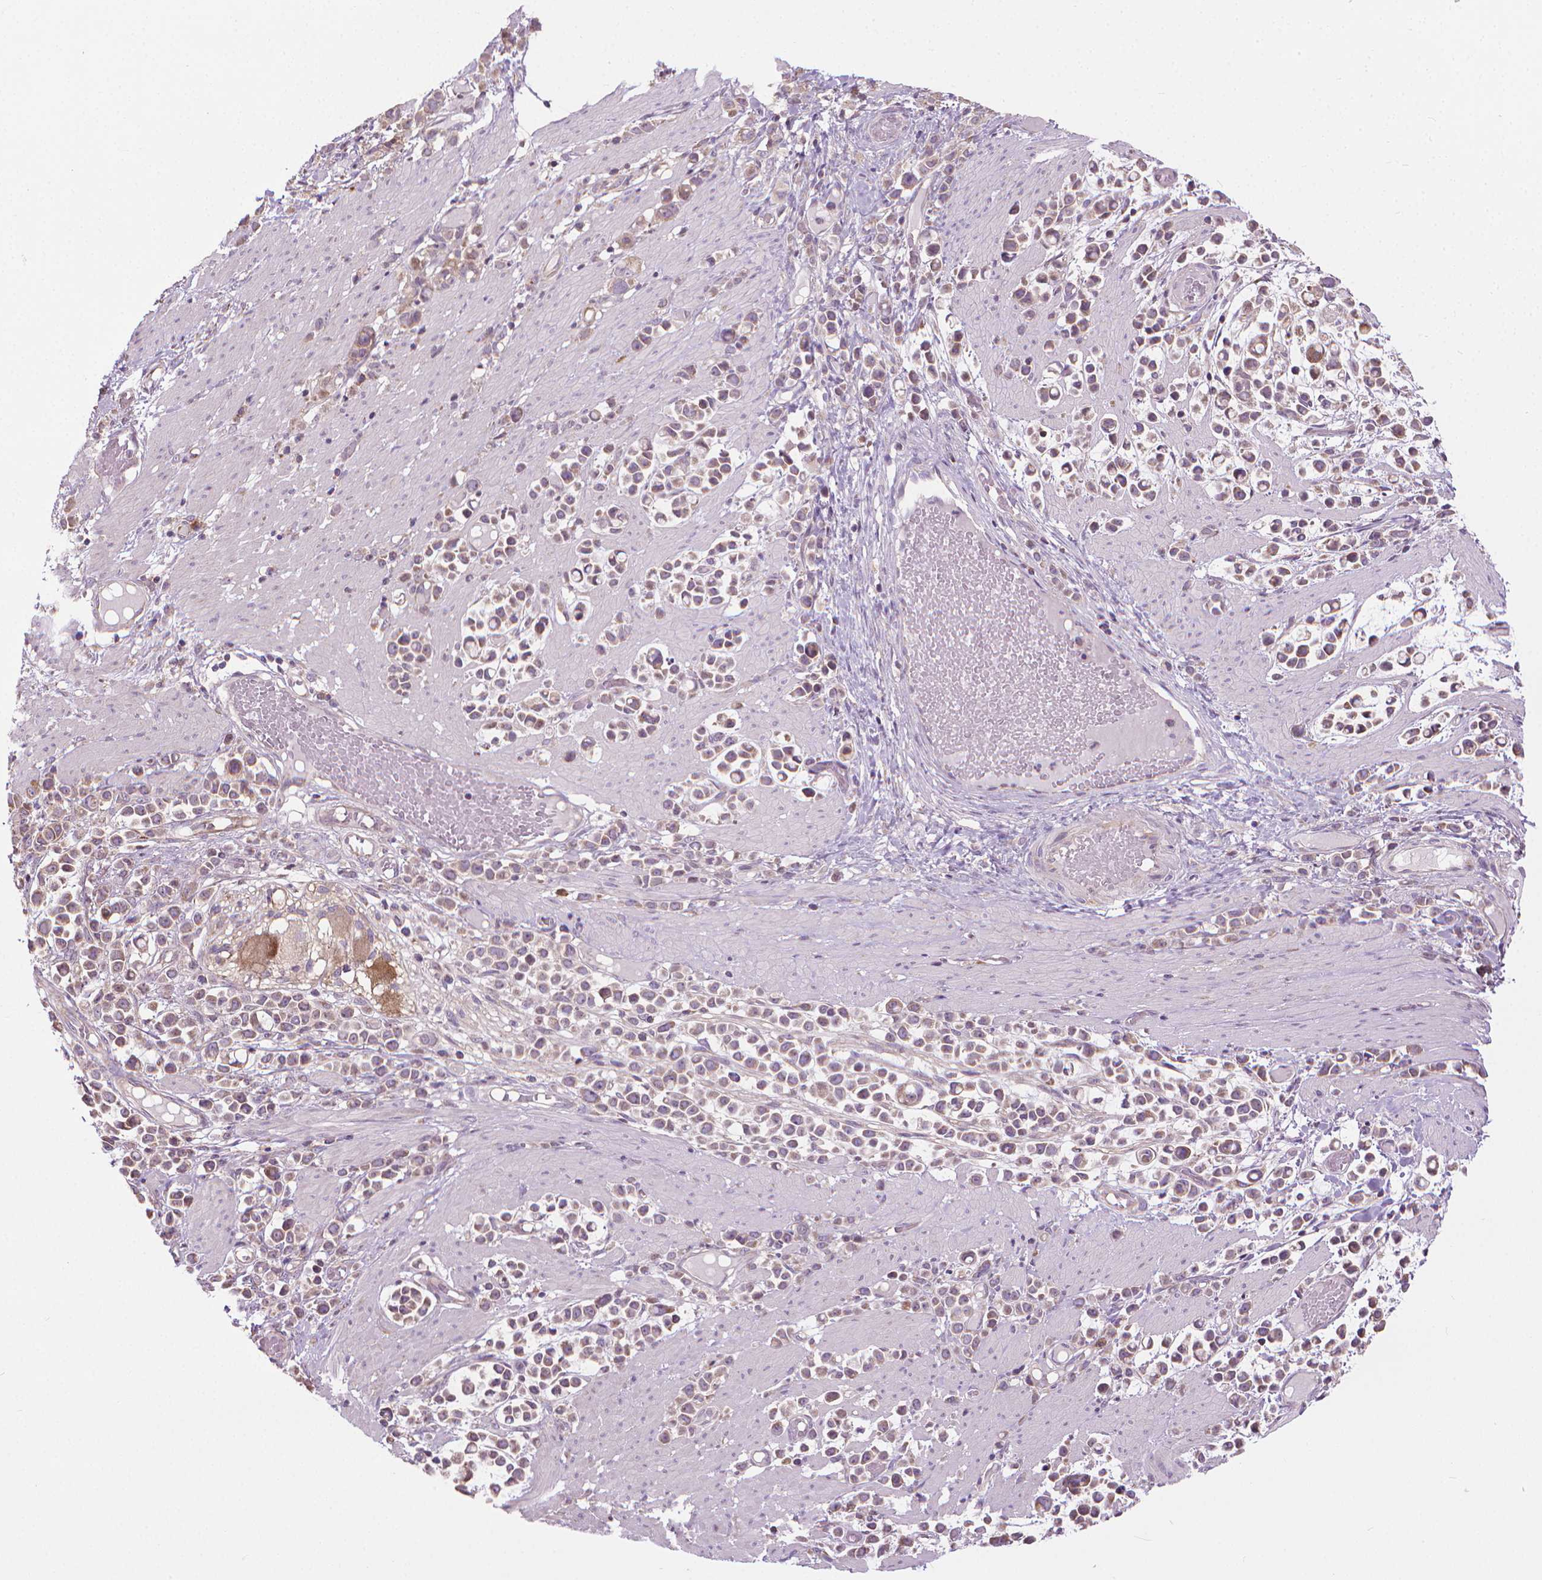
{"staining": {"intensity": "weak", "quantity": "25%-75%", "location": "cytoplasmic/membranous"}, "tissue": "stomach cancer", "cell_type": "Tumor cells", "image_type": "cancer", "snomed": [{"axis": "morphology", "description": "Adenocarcinoma, NOS"}, {"axis": "topography", "description": "Stomach"}], "caption": "Stomach cancer (adenocarcinoma) was stained to show a protein in brown. There is low levels of weak cytoplasmic/membranous staining in approximately 25%-75% of tumor cells.", "gene": "NUDT1", "patient": {"sex": "male", "age": 82}}